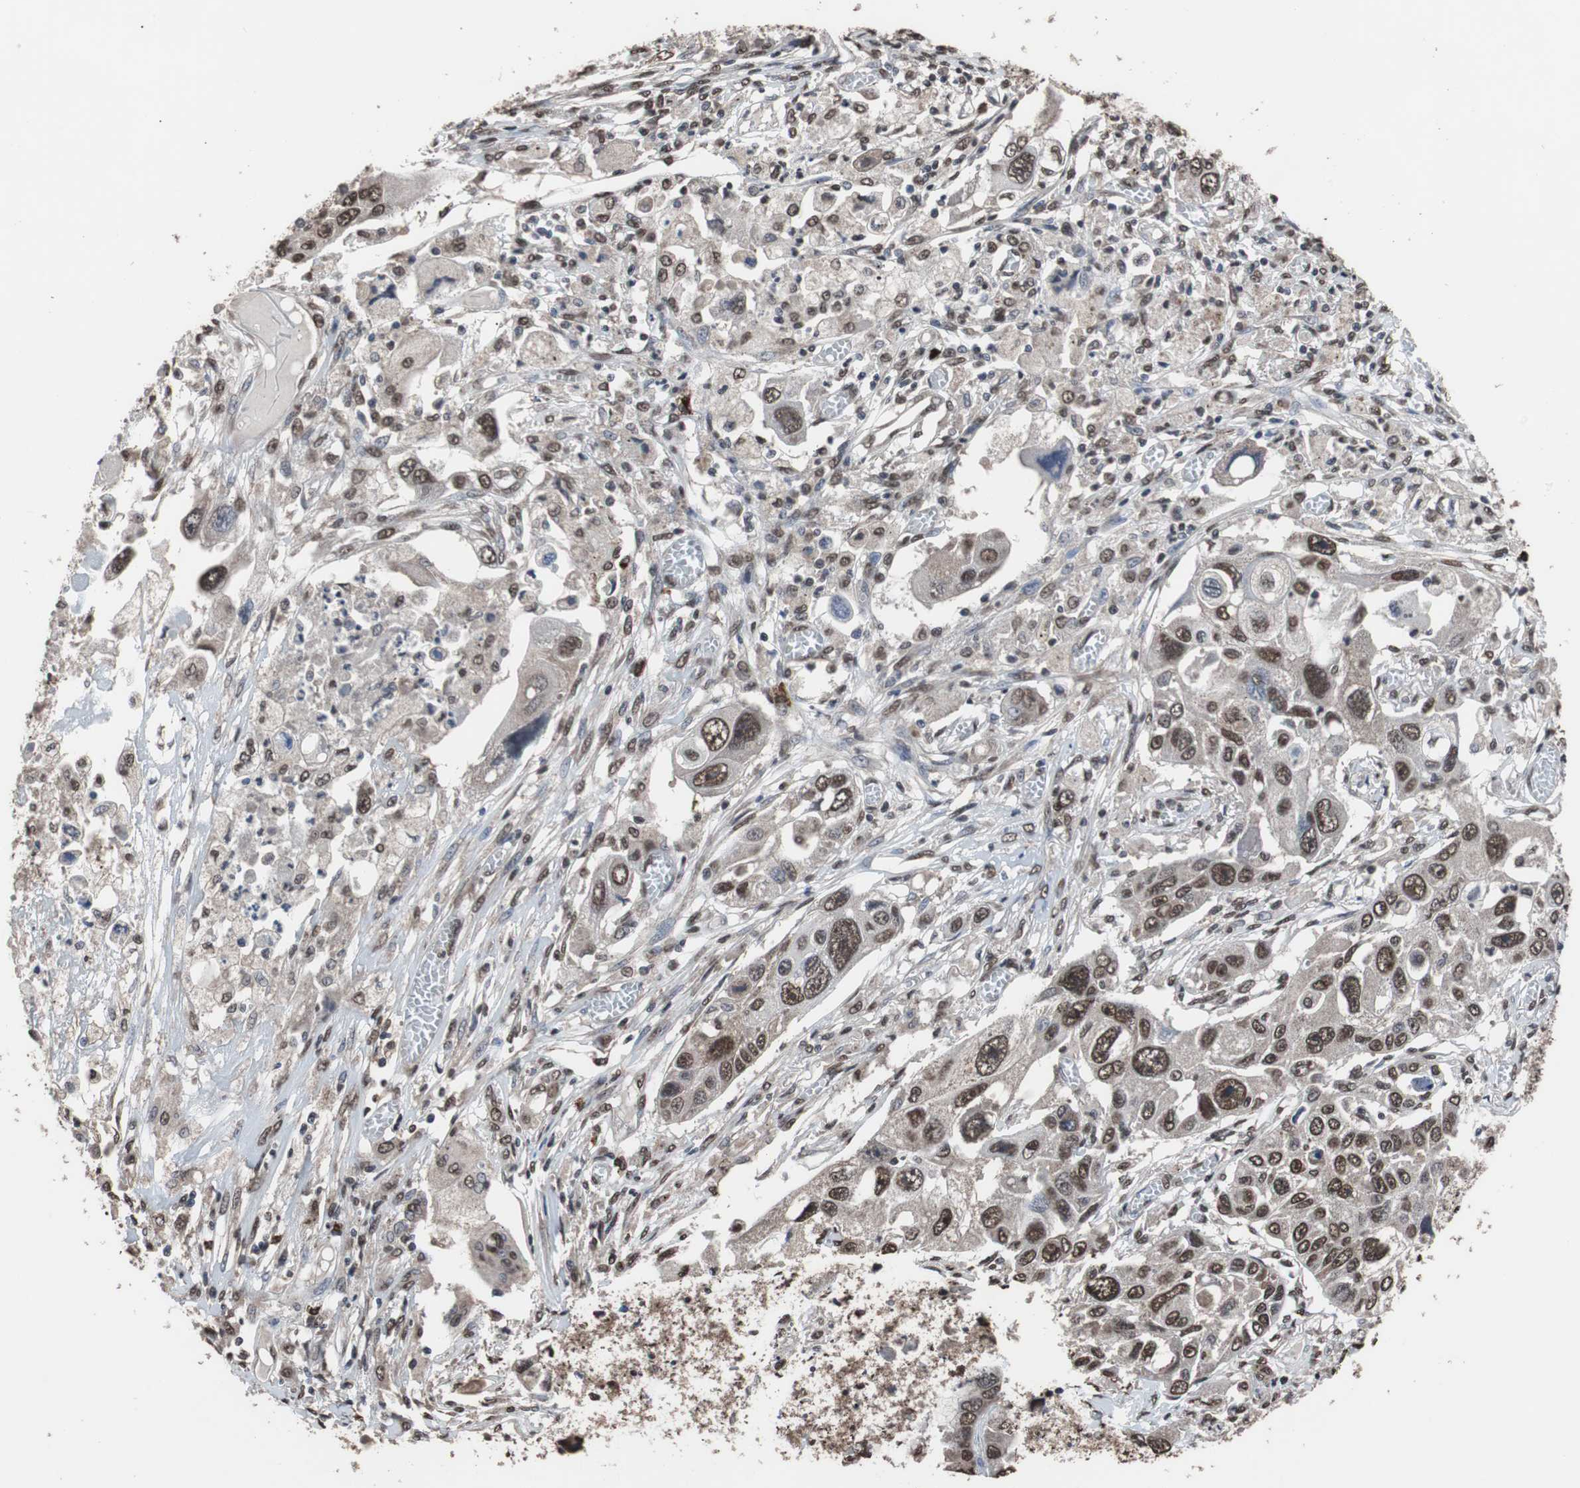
{"staining": {"intensity": "moderate", "quantity": "25%-75%", "location": "cytoplasmic/membranous,nuclear"}, "tissue": "lung cancer", "cell_type": "Tumor cells", "image_type": "cancer", "snomed": [{"axis": "morphology", "description": "Squamous cell carcinoma, NOS"}, {"axis": "topography", "description": "Lung"}], "caption": "Protein expression analysis of human squamous cell carcinoma (lung) reveals moderate cytoplasmic/membranous and nuclear staining in approximately 25%-75% of tumor cells. Ihc stains the protein of interest in brown and the nuclei are stained blue.", "gene": "MED27", "patient": {"sex": "male", "age": 71}}